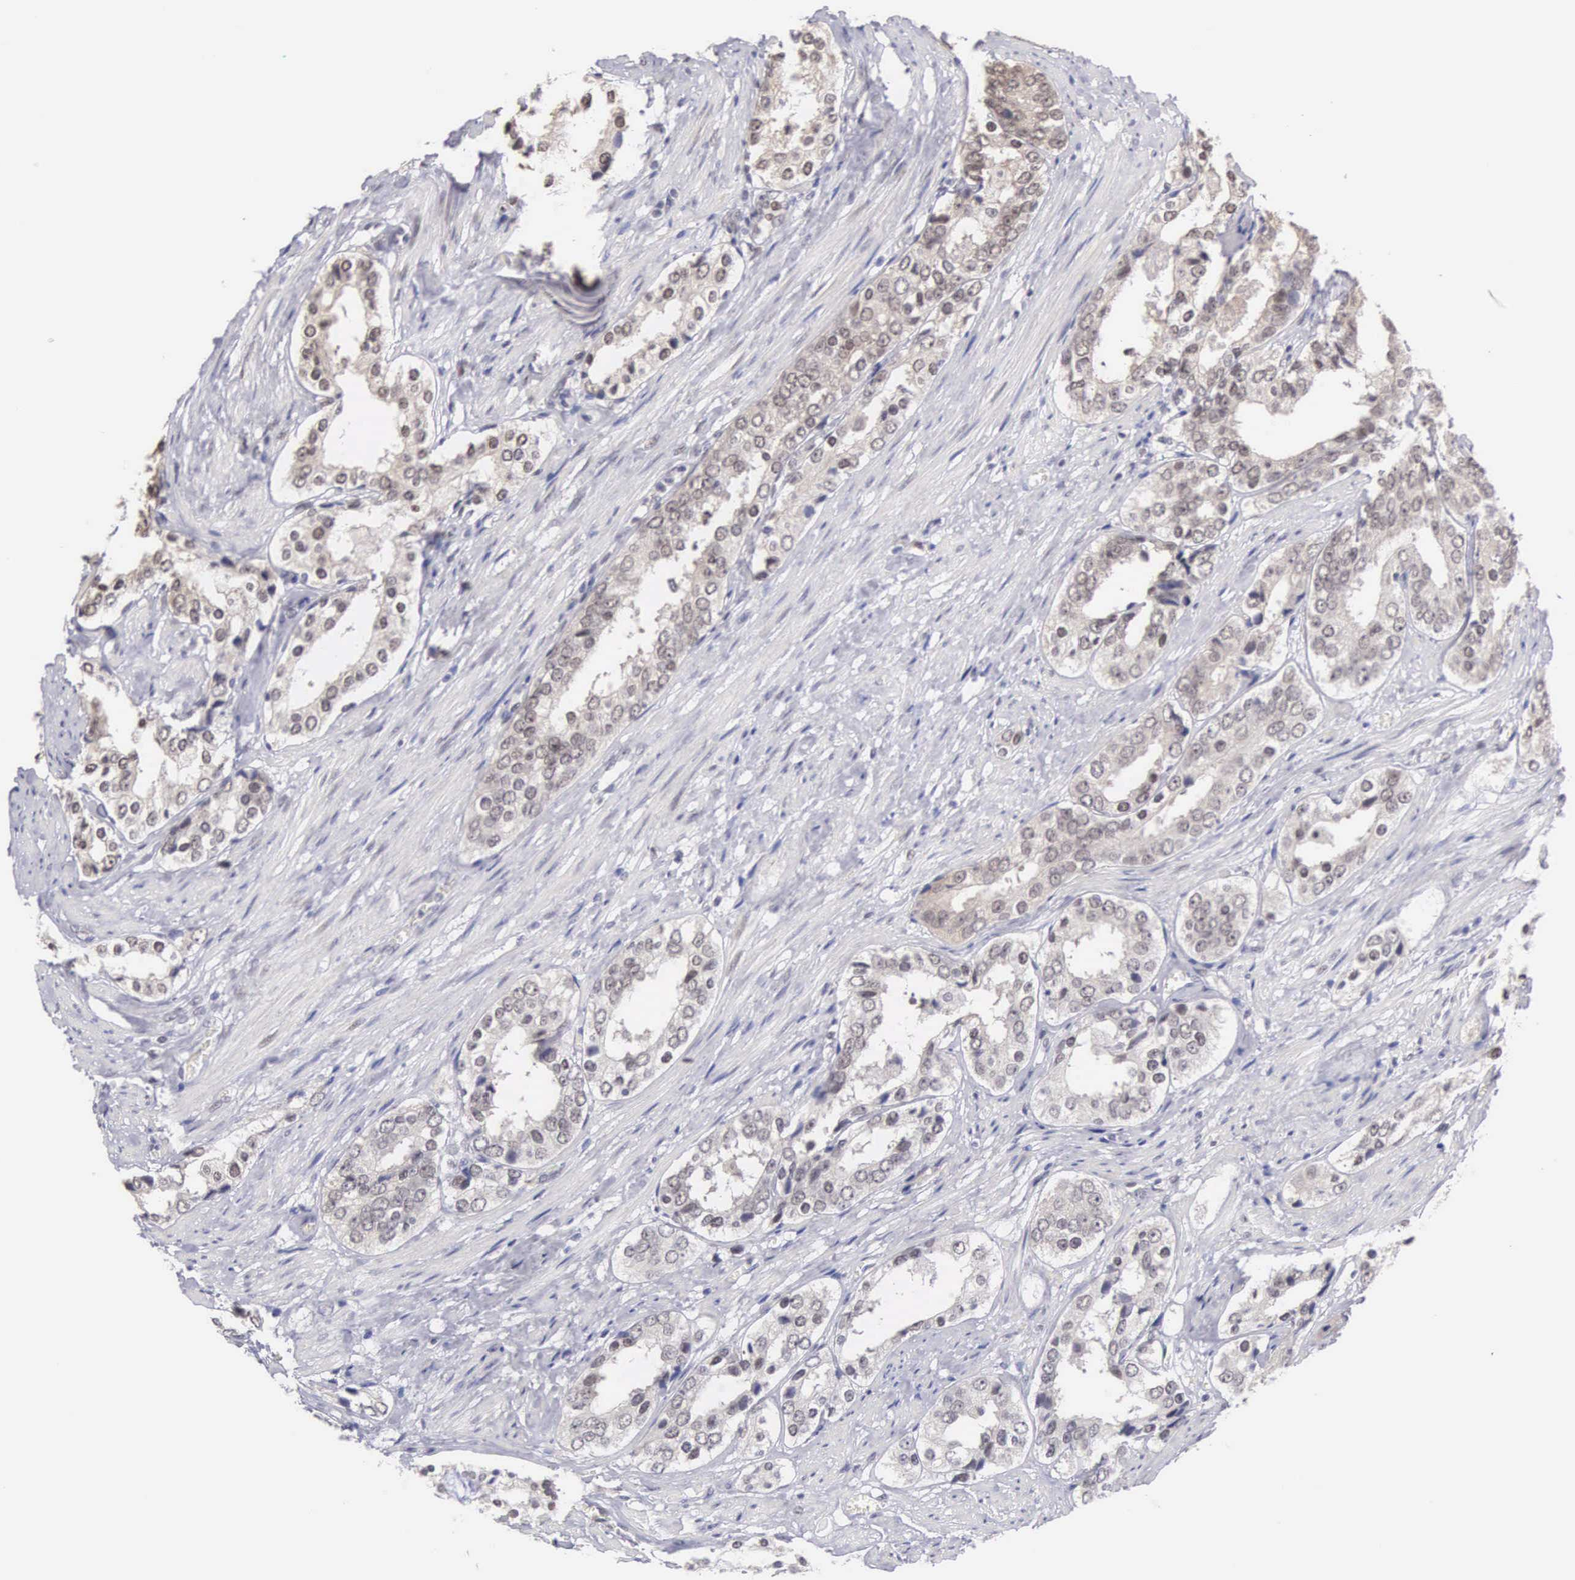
{"staining": {"intensity": "negative", "quantity": "none", "location": "none"}, "tissue": "prostate cancer", "cell_type": "Tumor cells", "image_type": "cancer", "snomed": [{"axis": "morphology", "description": "Adenocarcinoma, Medium grade"}, {"axis": "topography", "description": "Prostate"}], "caption": "An immunohistochemistry (IHC) histopathology image of prostate cancer is shown. There is no staining in tumor cells of prostate cancer. (DAB (3,3'-diaminobenzidine) immunohistochemistry (IHC), high magnification).", "gene": "HMGXB4", "patient": {"sex": "male", "age": 73}}